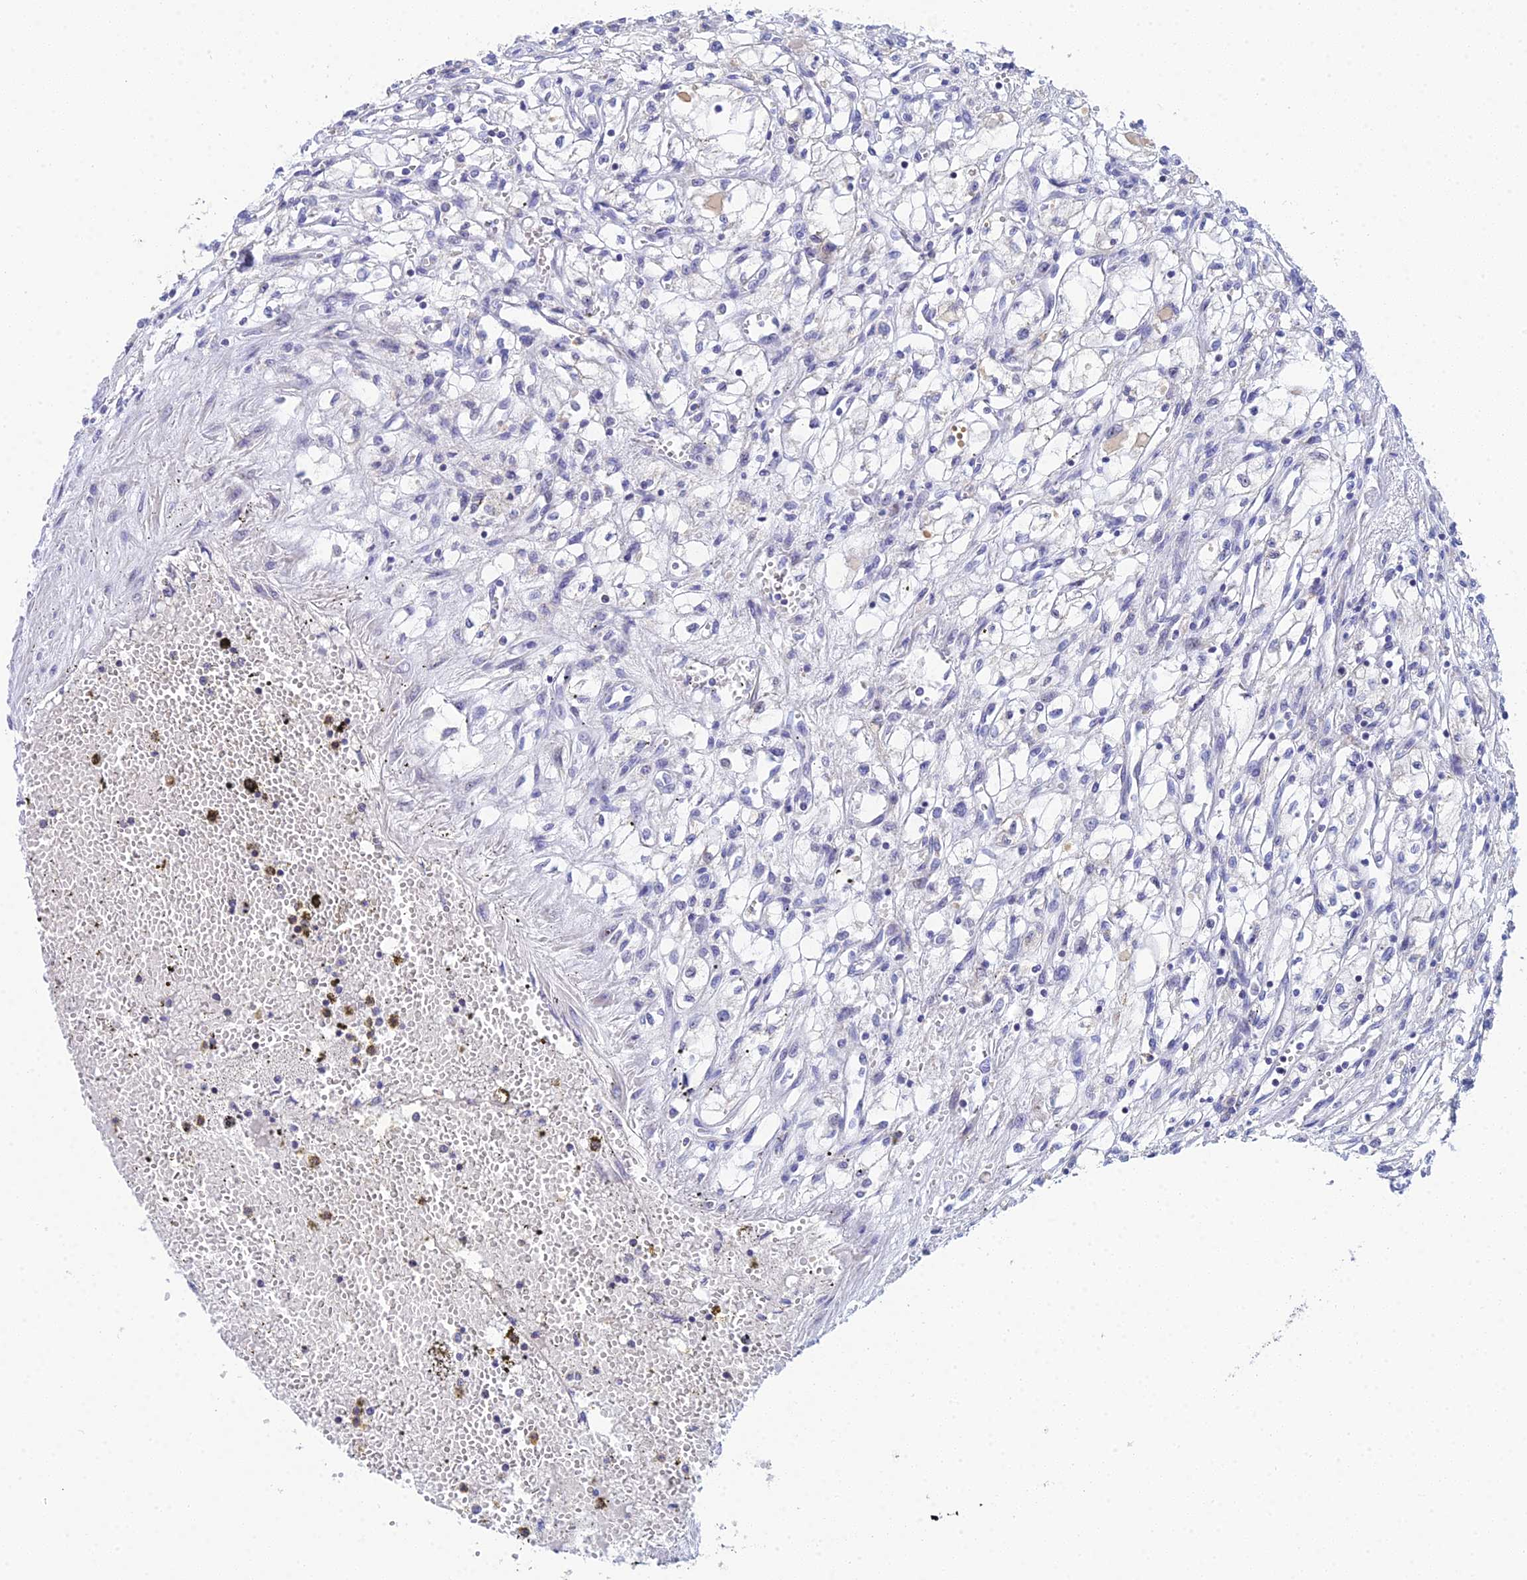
{"staining": {"intensity": "negative", "quantity": "none", "location": "none"}, "tissue": "renal cancer", "cell_type": "Tumor cells", "image_type": "cancer", "snomed": [{"axis": "morphology", "description": "Adenocarcinoma, NOS"}, {"axis": "topography", "description": "Kidney"}], "caption": "Tumor cells are negative for protein expression in human renal adenocarcinoma.", "gene": "PLPP4", "patient": {"sex": "male", "age": 59}}